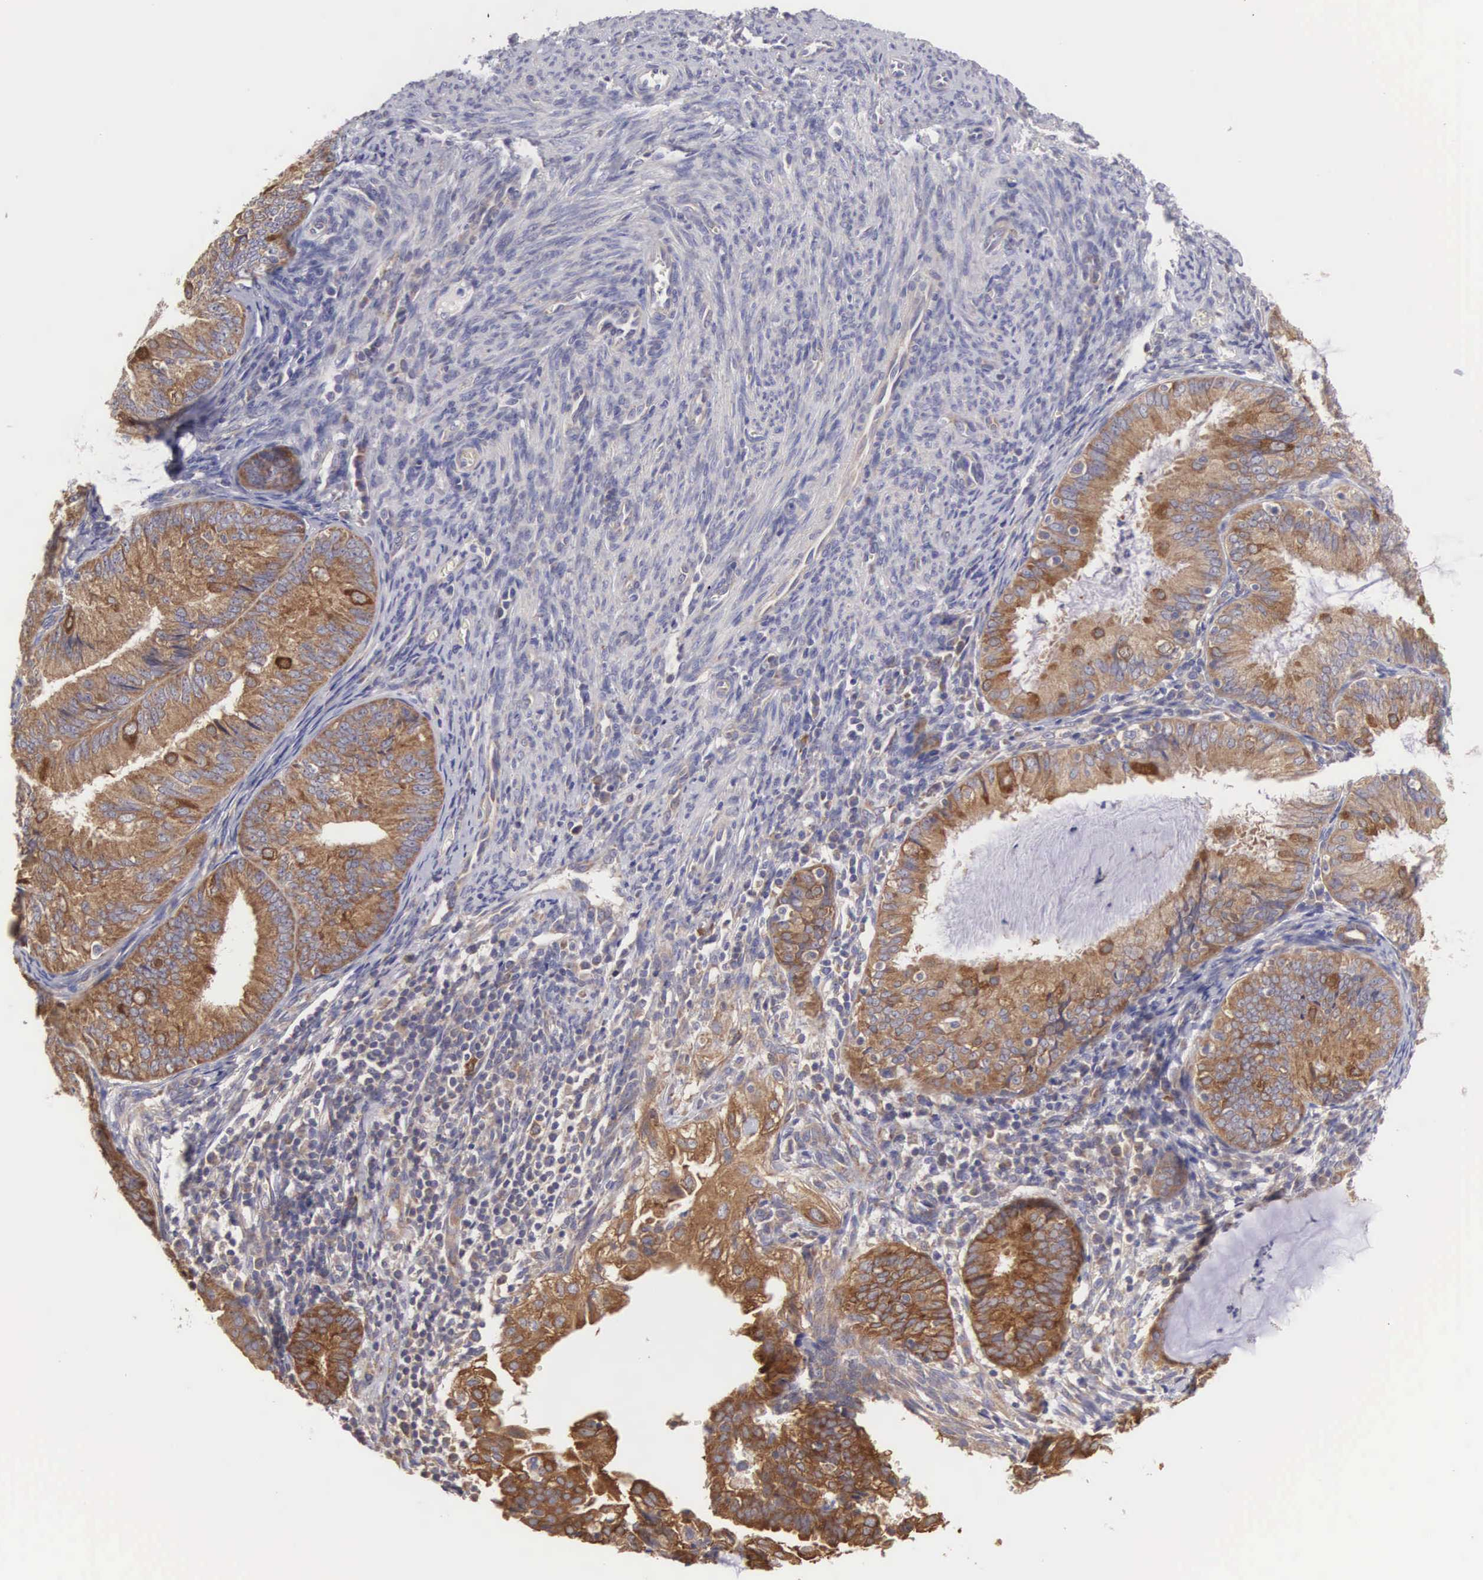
{"staining": {"intensity": "moderate", "quantity": ">75%", "location": "cytoplasmic/membranous"}, "tissue": "endometrial cancer", "cell_type": "Tumor cells", "image_type": "cancer", "snomed": [{"axis": "morphology", "description": "Adenocarcinoma, NOS"}, {"axis": "topography", "description": "Endometrium"}], "caption": "The immunohistochemical stain shows moderate cytoplasmic/membranous positivity in tumor cells of endometrial cancer (adenocarcinoma) tissue. Nuclei are stained in blue.", "gene": "TXLNG", "patient": {"sex": "female", "age": 66}}